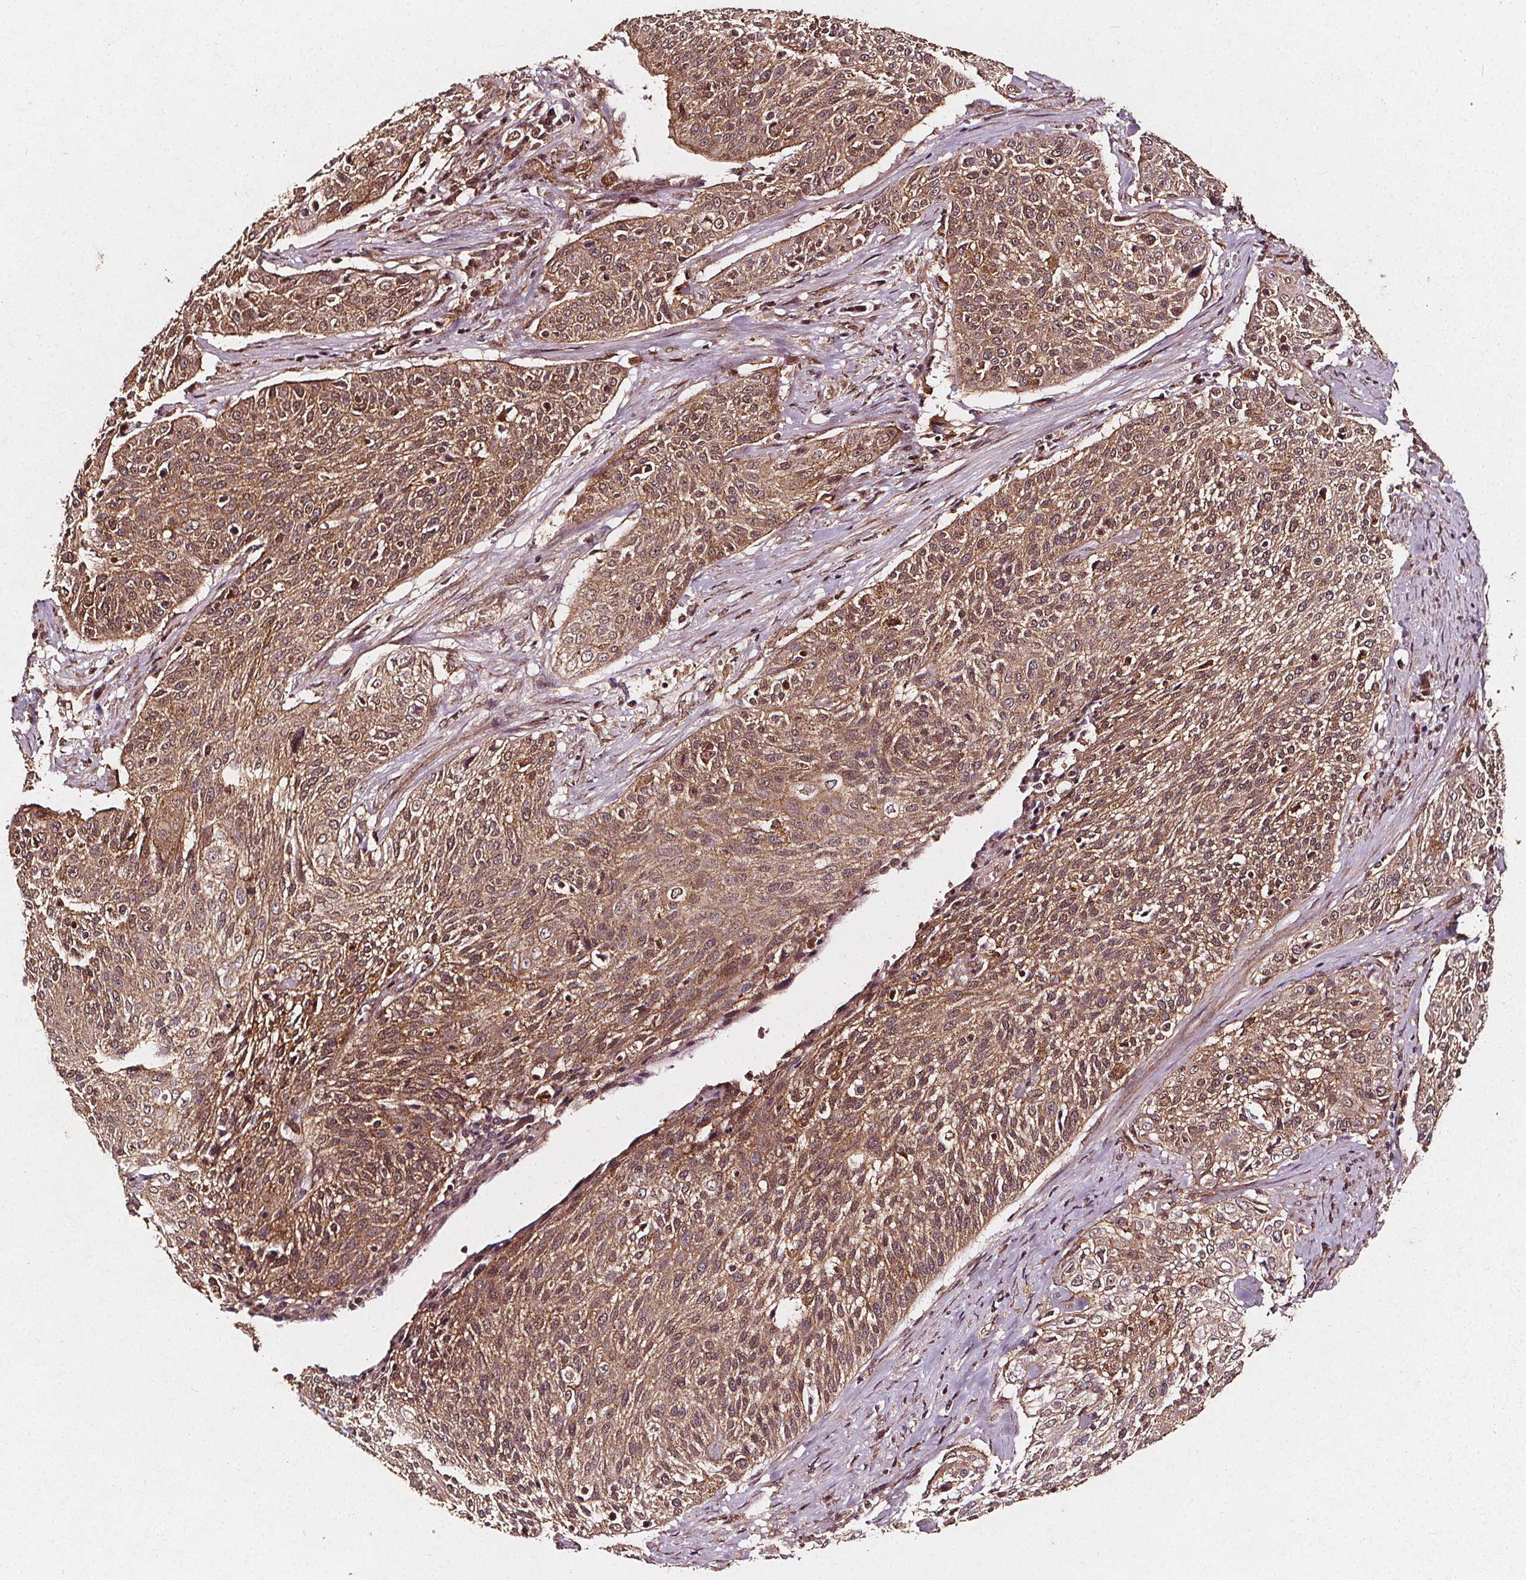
{"staining": {"intensity": "moderate", "quantity": ">75%", "location": "cytoplasmic/membranous"}, "tissue": "cervical cancer", "cell_type": "Tumor cells", "image_type": "cancer", "snomed": [{"axis": "morphology", "description": "Squamous cell carcinoma, NOS"}, {"axis": "topography", "description": "Cervix"}], "caption": "Tumor cells demonstrate moderate cytoplasmic/membranous expression in about >75% of cells in squamous cell carcinoma (cervical). The protein is shown in brown color, while the nuclei are stained blue.", "gene": "ABCA1", "patient": {"sex": "female", "age": 31}}